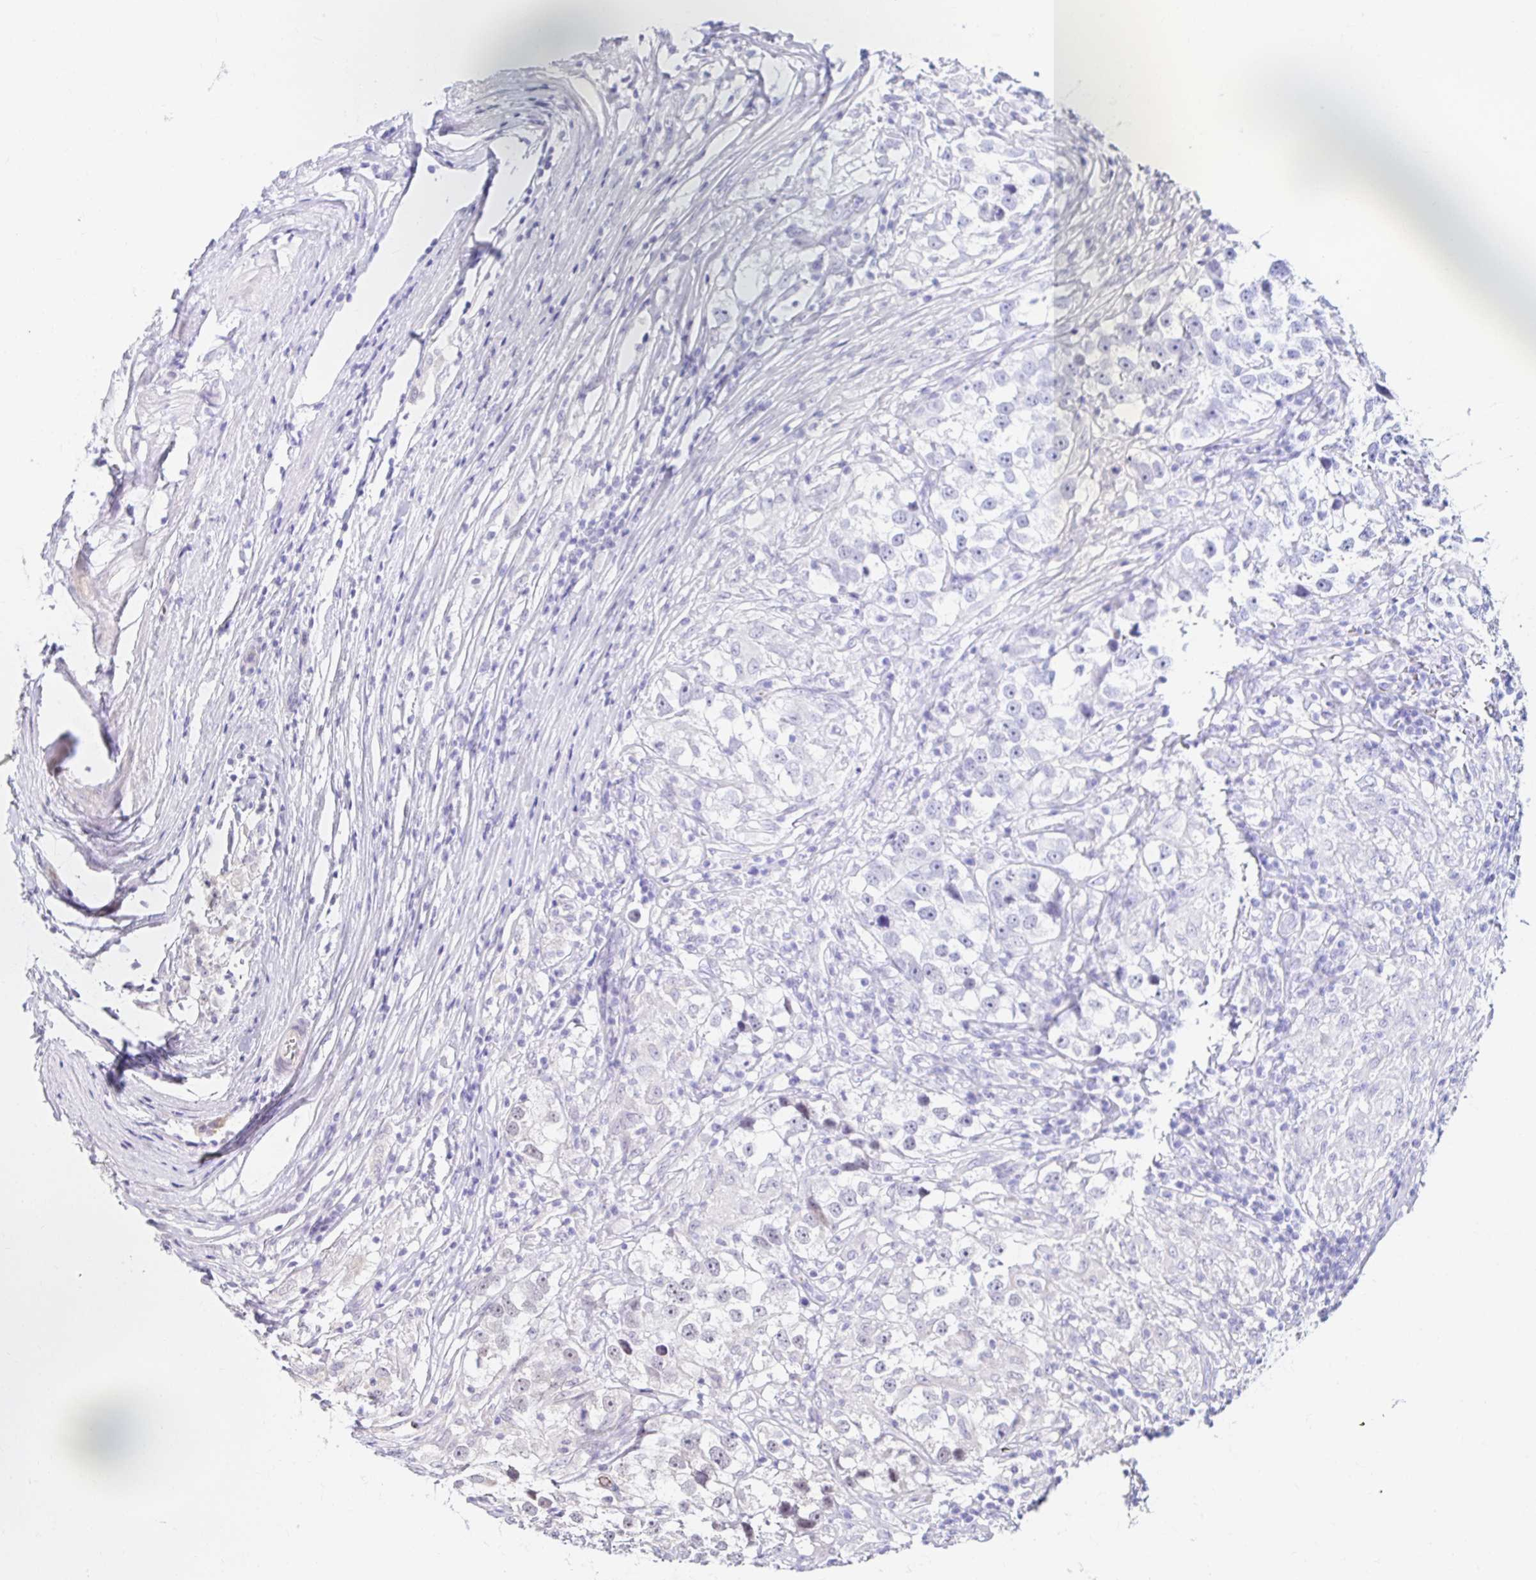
{"staining": {"intensity": "negative", "quantity": "none", "location": "none"}, "tissue": "testis cancer", "cell_type": "Tumor cells", "image_type": "cancer", "snomed": [{"axis": "morphology", "description": "Seminoma, NOS"}, {"axis": "topography", "description": "Testis"}], "caption": "There is no significant expression in tumor cells of seminoma (testis). (Stains: DAB immunohistochemistry (IHC) with hematoxylin counter stain, Microscopy: brightfield microscopy at high magnification).", "gene": "GUCY1A1", "patient": {"sex": "male", "age": 46}}